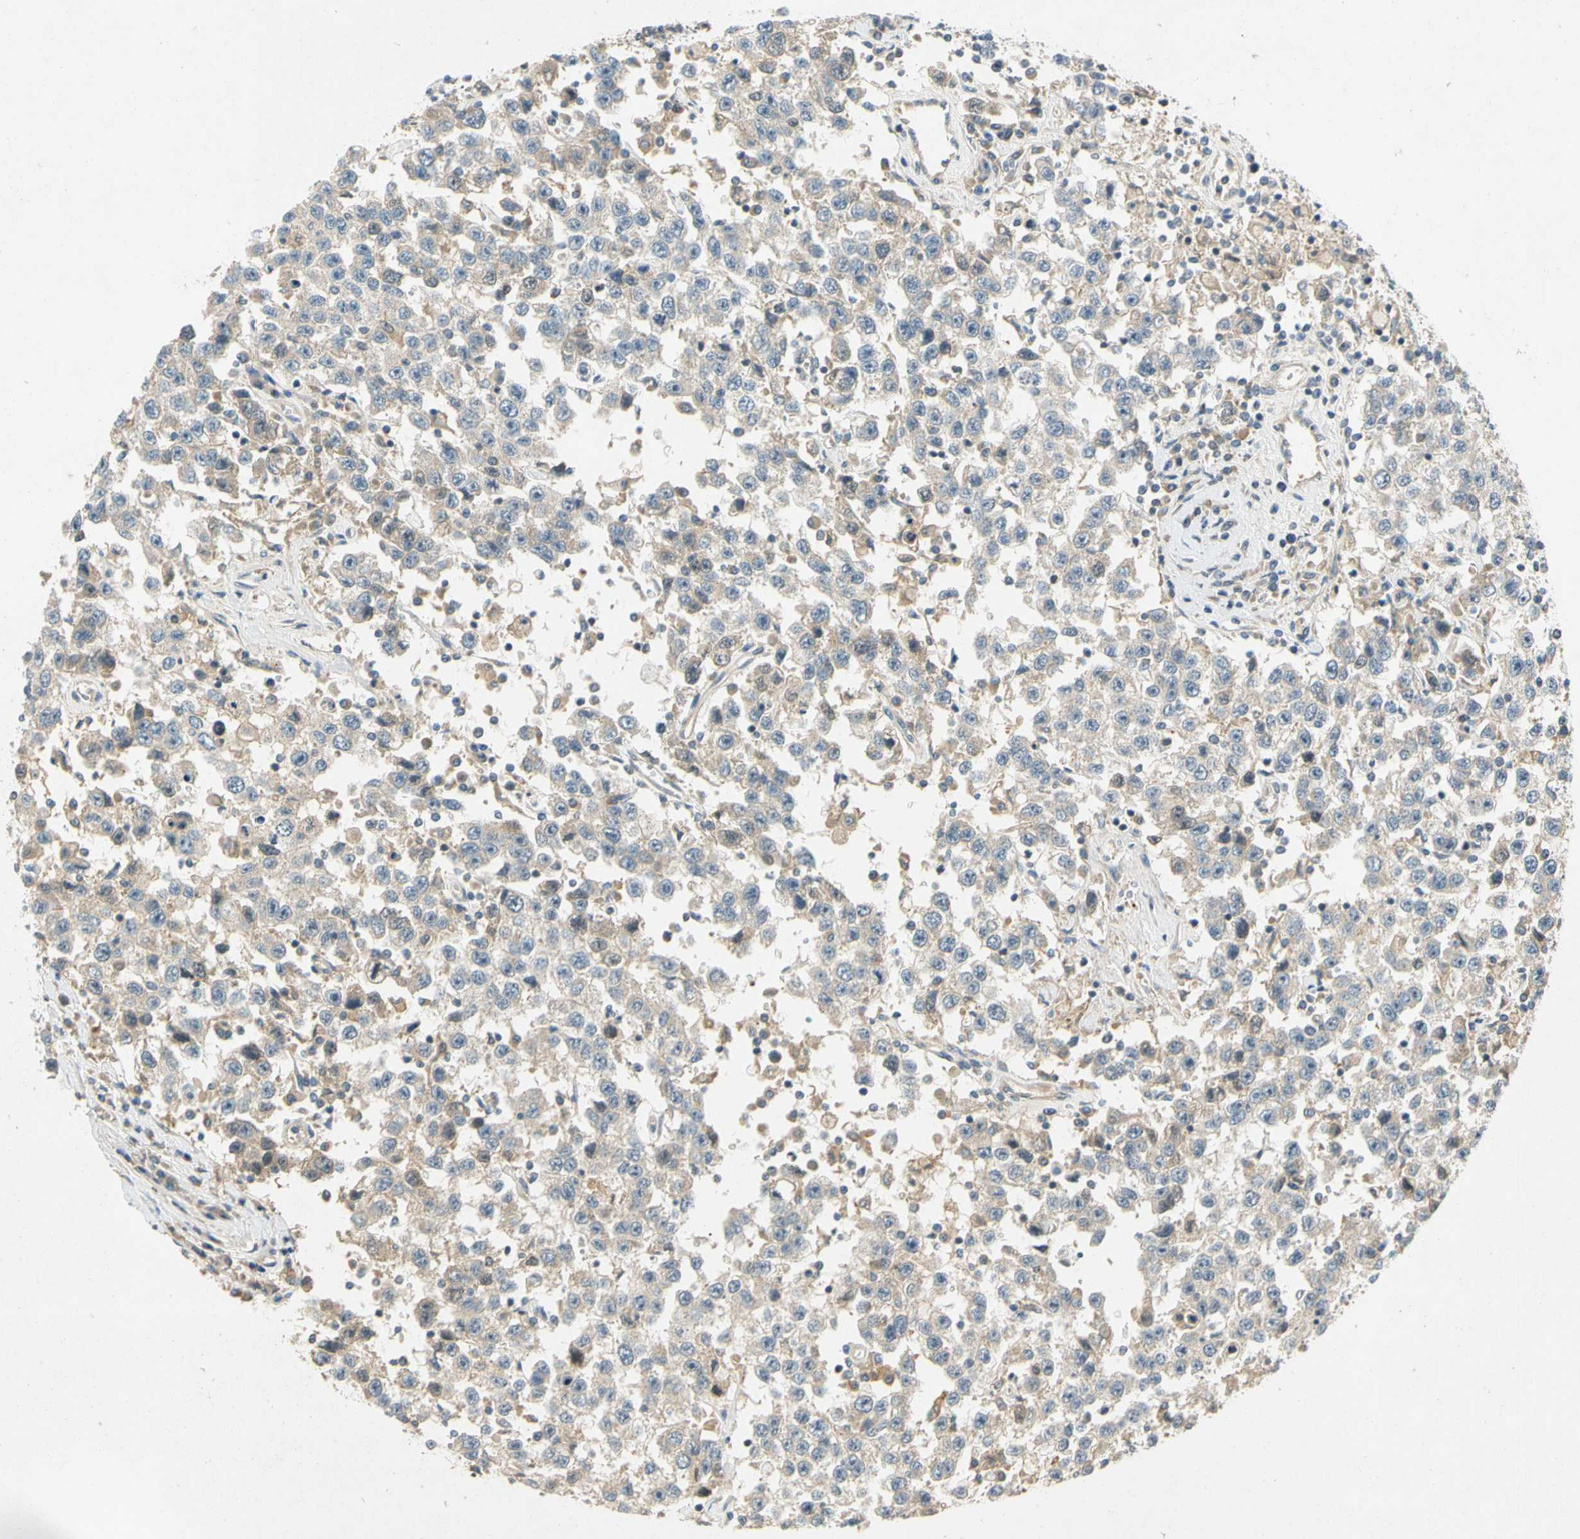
{"staining": {"intensity": "weak", "quantity": "25%-75%", "location": "cytoplasmic/membranous"}, "tissue": "testis cancer", "cell_type": "Tumor cells", "image_type": "cancer", "snomed": [{"axis": "morphology", "description": "Seminoma, NOS"}, {"axis": "topography", "description": "Testis"}], "caption": "Immunohistochemistry (IHC) of seminoma (testis) demonstrates low levels of weak cytoplasmic/membranous staining in approximately 25%-75% of tumor cells.", "gene": "GATD1", "patient": {"sex": "male", "age": 41}}